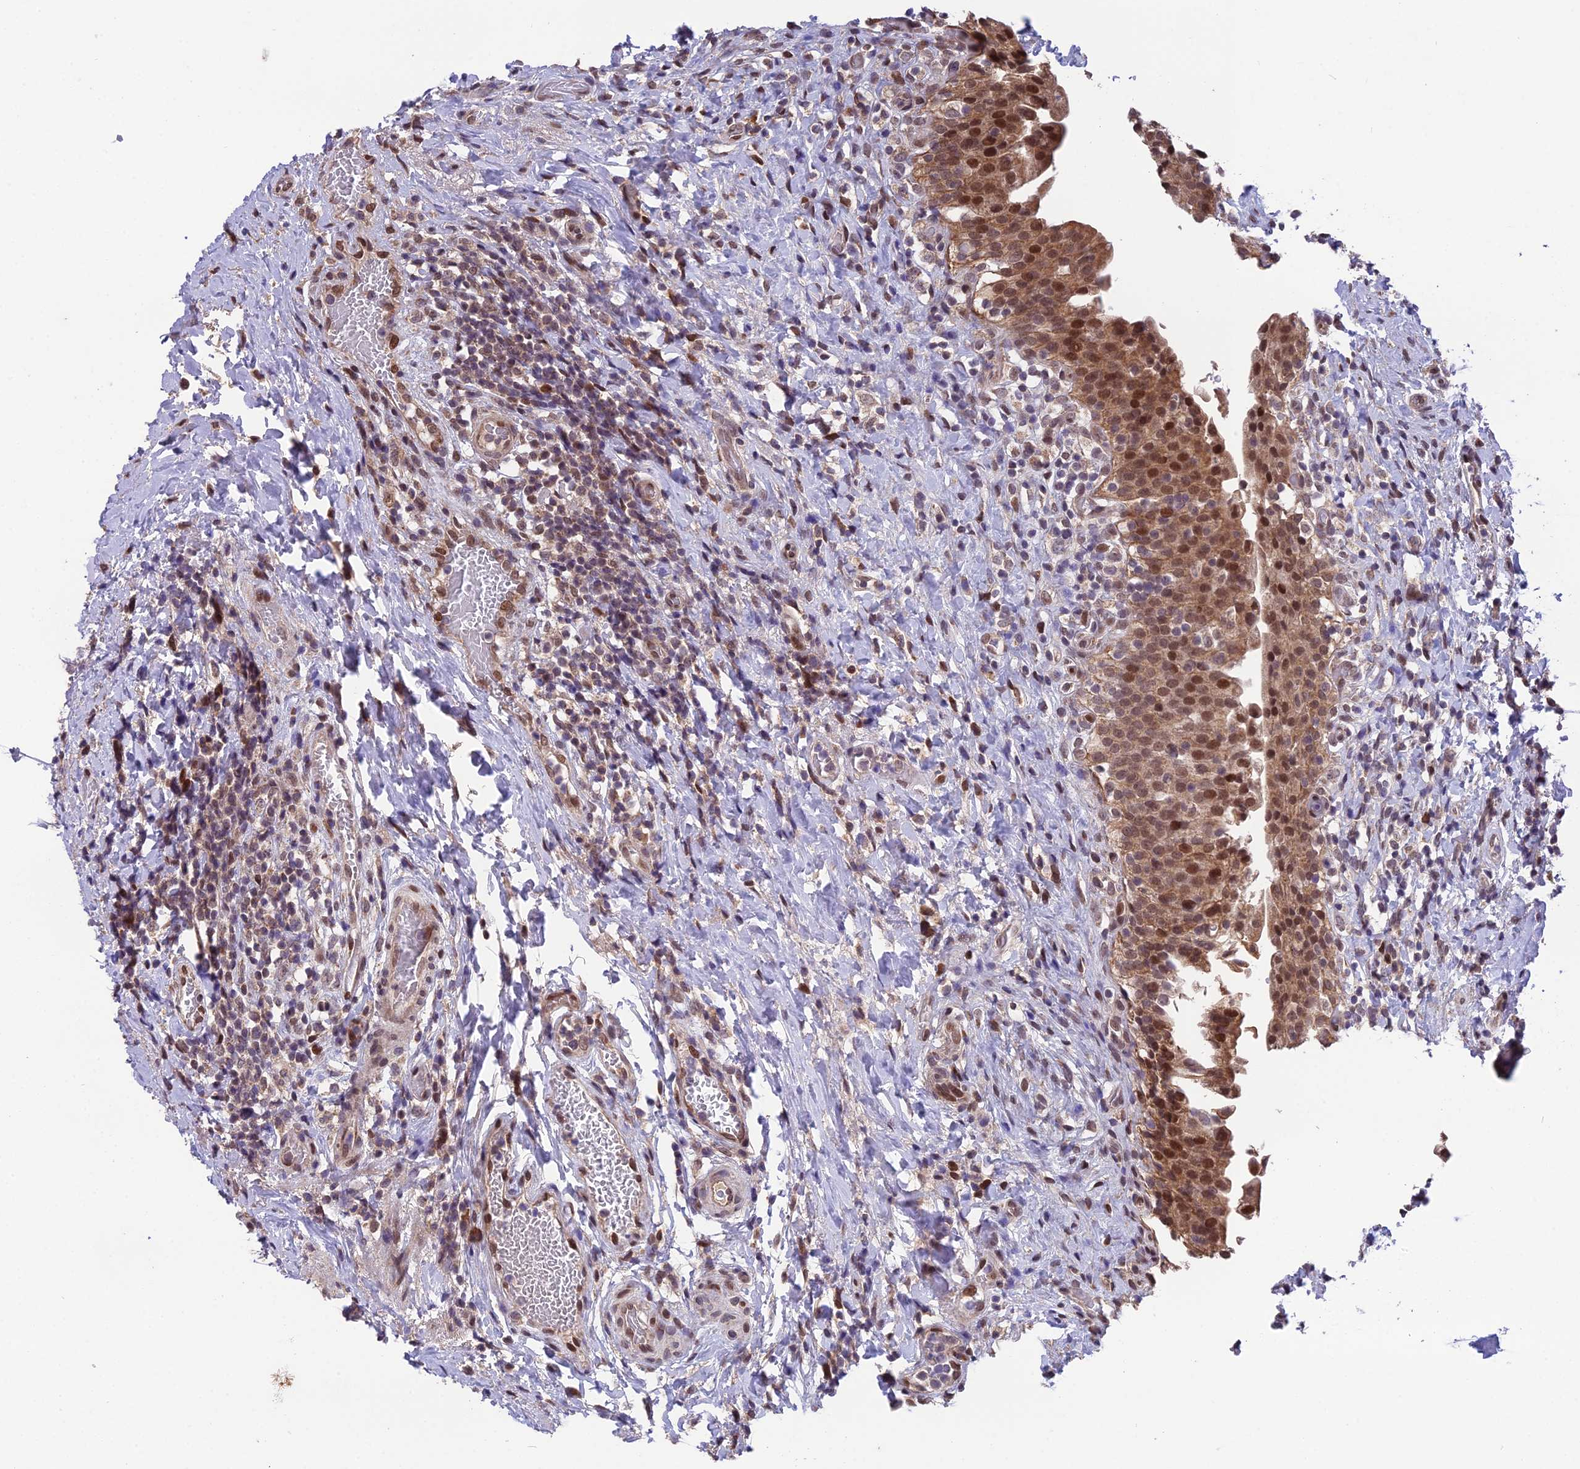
{"staining": {"intensity": "strong", "quantity": ">75%", "location": "cytoplasmic/membranous,nuclear"}, "tissue": "urinary bladder", "cell_type": "Urothelial cells", "image_type": "normal", "snomed": [{"axis": "morphology", "description": "Normal tissue, NOS"}, {"axis": "morphology", "description": "Inflammation, NOS"}, {"axis": "topography", "description": "Urinary bladder"}], "caption": "Protein staining of benign urinary bladder shows strong cytoplasmic/membranous,nuclear positivity in approximately >75% of urothelial cells. Using DAB (brown) and hematoxylin (blue) stains, captured at high magnification using brightfield microscopy.", "gene": "CYP2R1", "patient": {"sex": "male", "age": 64}}